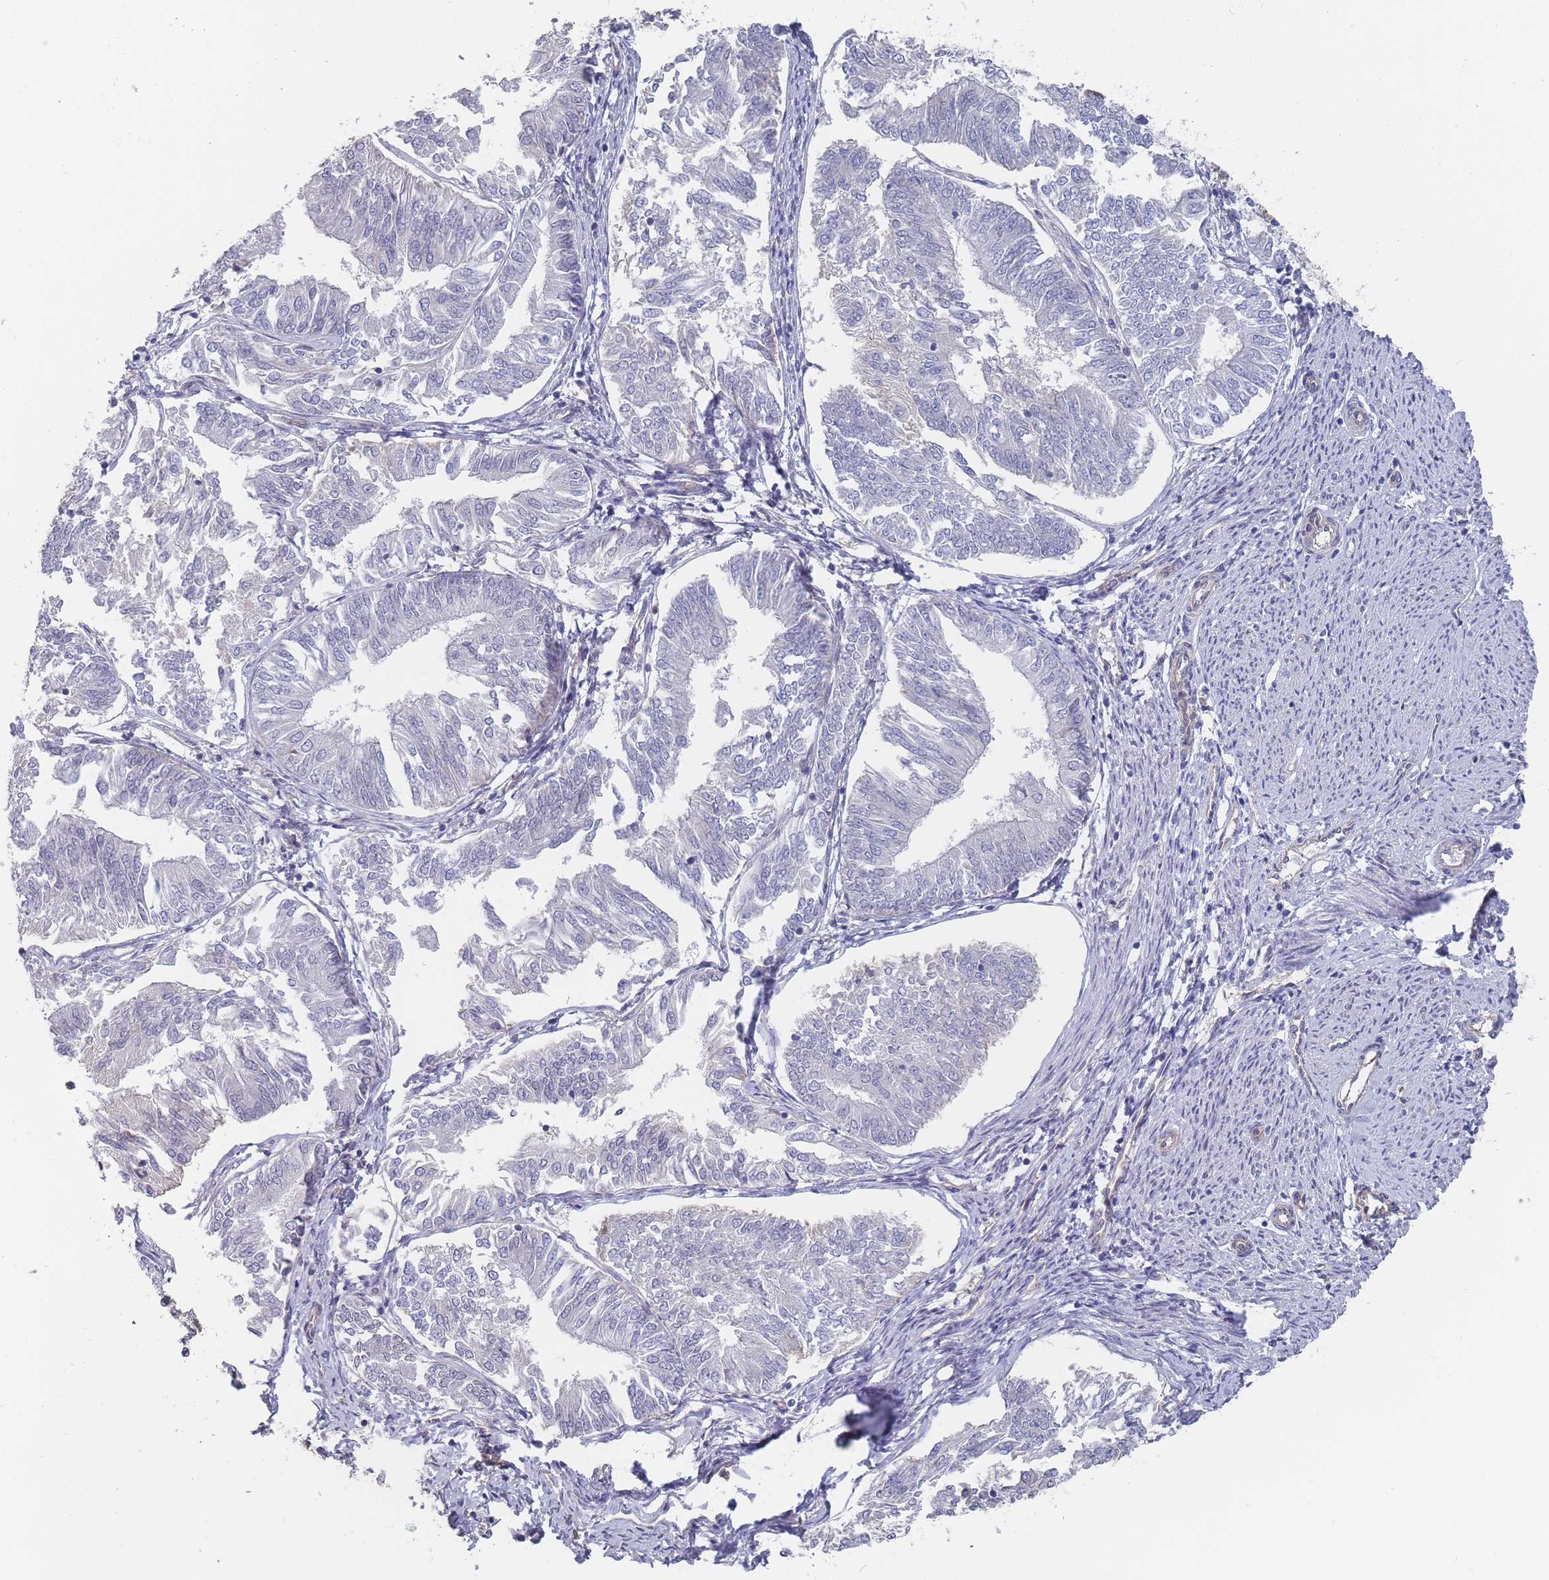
{"staining": {"intensity": "negative", "quantity": "none", "location": "none"}, "tissue": "endometrial cancer", "cell_type": "Tumor cells", "image_type": "cancer", "snomed": [{"axis": "morphology", "description": "Adenocarcinoma, NOS"}, {"axis": "topography", "description": "Endometrium"}], "caption": "Endometrial cancer (adenocarcinoma) was stained to show a protein in brown. There is no significant staining in tumor cells. (Brightfield microscopy of DAB immunohistochemistry at high magnification).", "gene": "SLC1A6", "patient": {"sex": "female", "age": 58}}